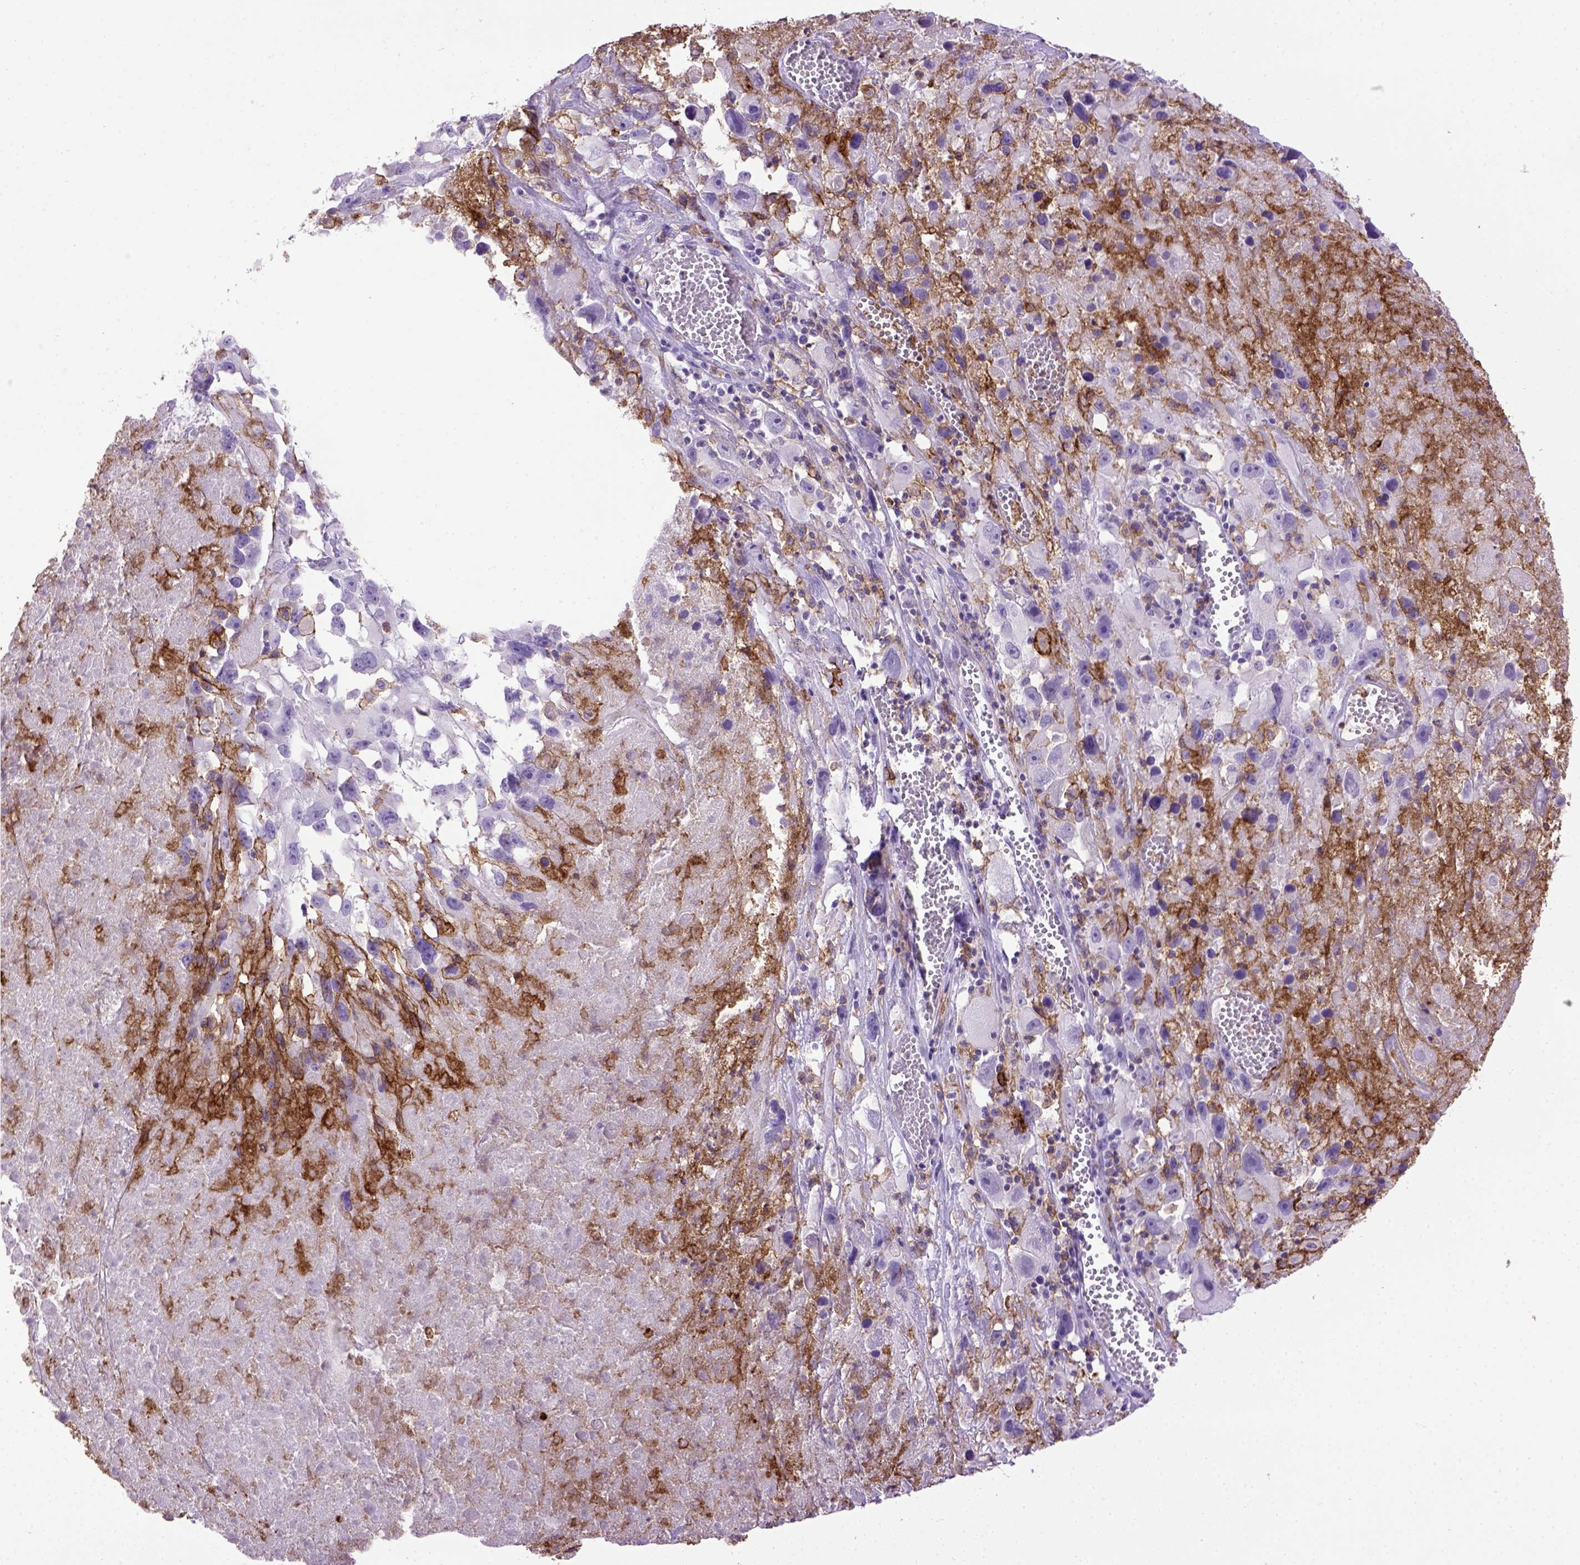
{"staining": {"intensity": "negative", "quantity": "none", "location": "none"}, "tissue": "melanoma", "cell_type": "Tumor cells", "image_type": "cancer", "snomed": [{"axis": "morphology", "description": "Malignant melanoma, Metastatic site"}, {"axis": "topography", "description": "Lymph node"}], "caption": "There is no significant positivity in tumor cells of melanoma.", "gene": "ITGAX", "patient": {"sex": "male", "age": 50}}